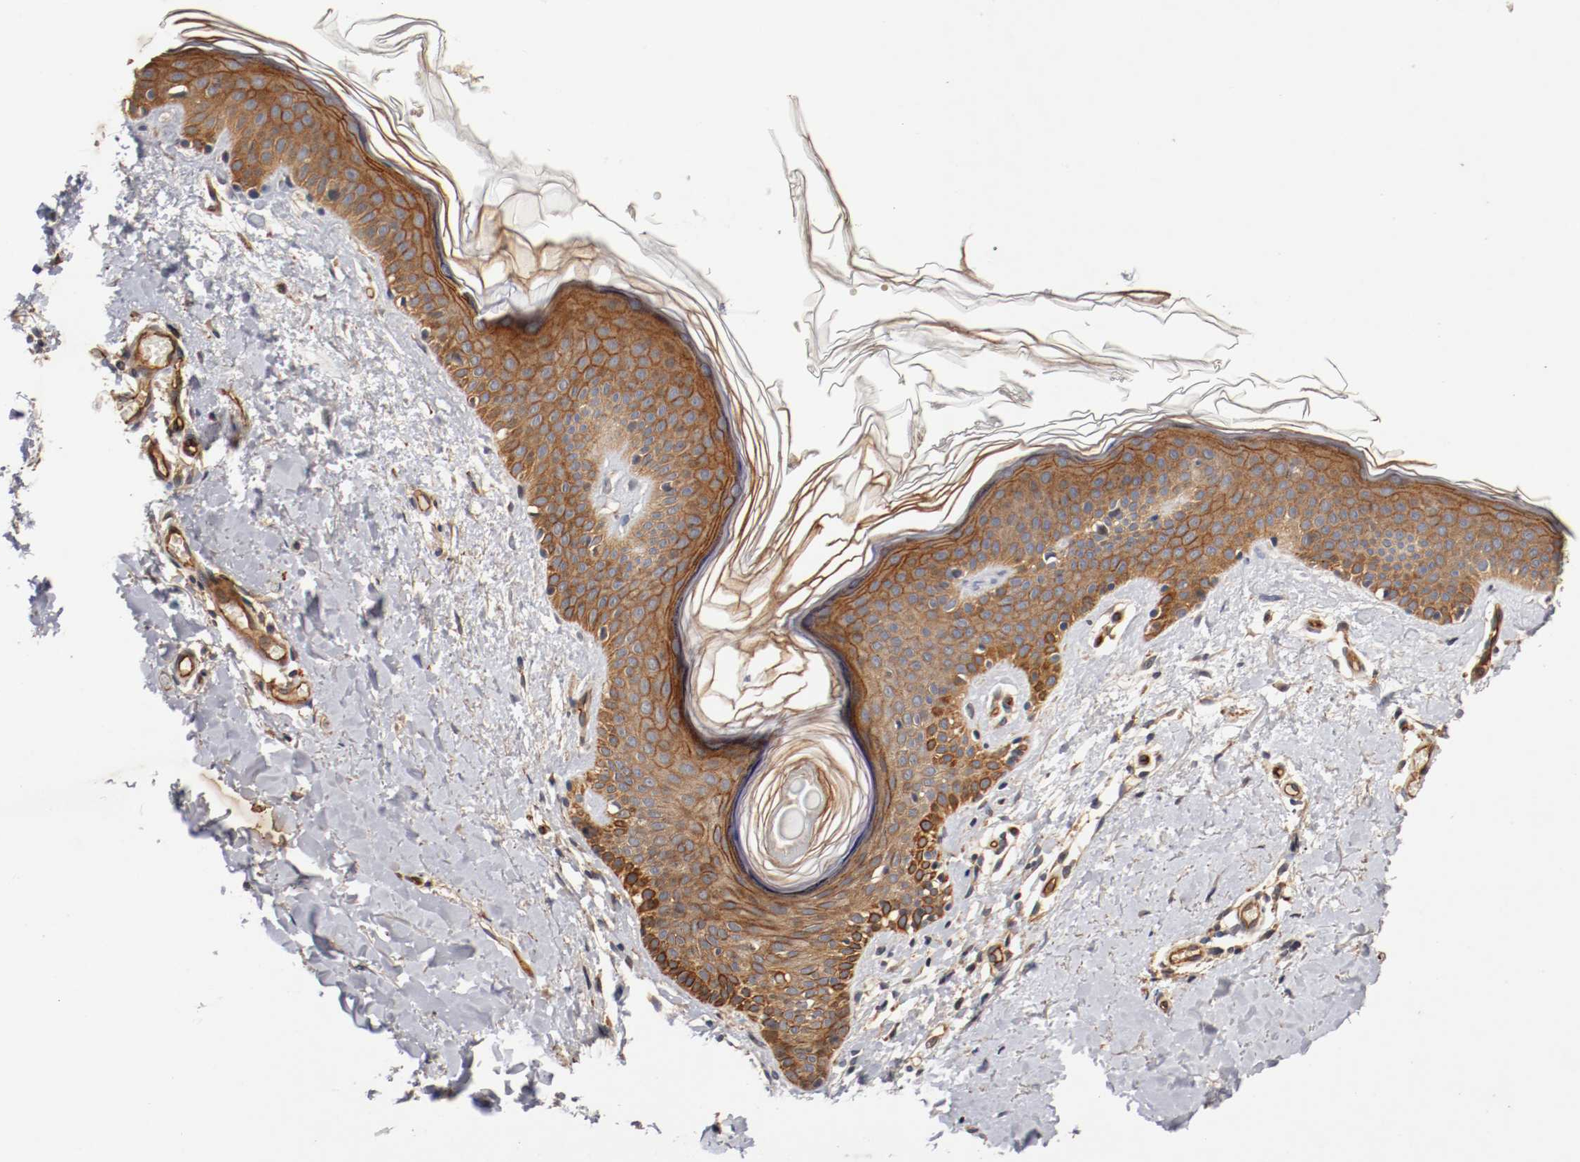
{"staining": {"intensity": "moderate", "quantity": ">75%", "location": "cytoplasmic/membranous"}, "tissue": "skin", "cell_type": "Fibroblasts", "image_type": "normal", "snomed": [{"axis": "morphology", "description": "Normal tissue, NOS"}, {"axis": "topography", "description": "Skin"}], "caption": "The photomicrograph demonstrates staining of unremarkable skin, revealing moderate cytoplasmic/membranous protein positivity (brown color) within fibroblasts.", "gene": "TYK2", "patient": {"sex": "female", "age": 56}}